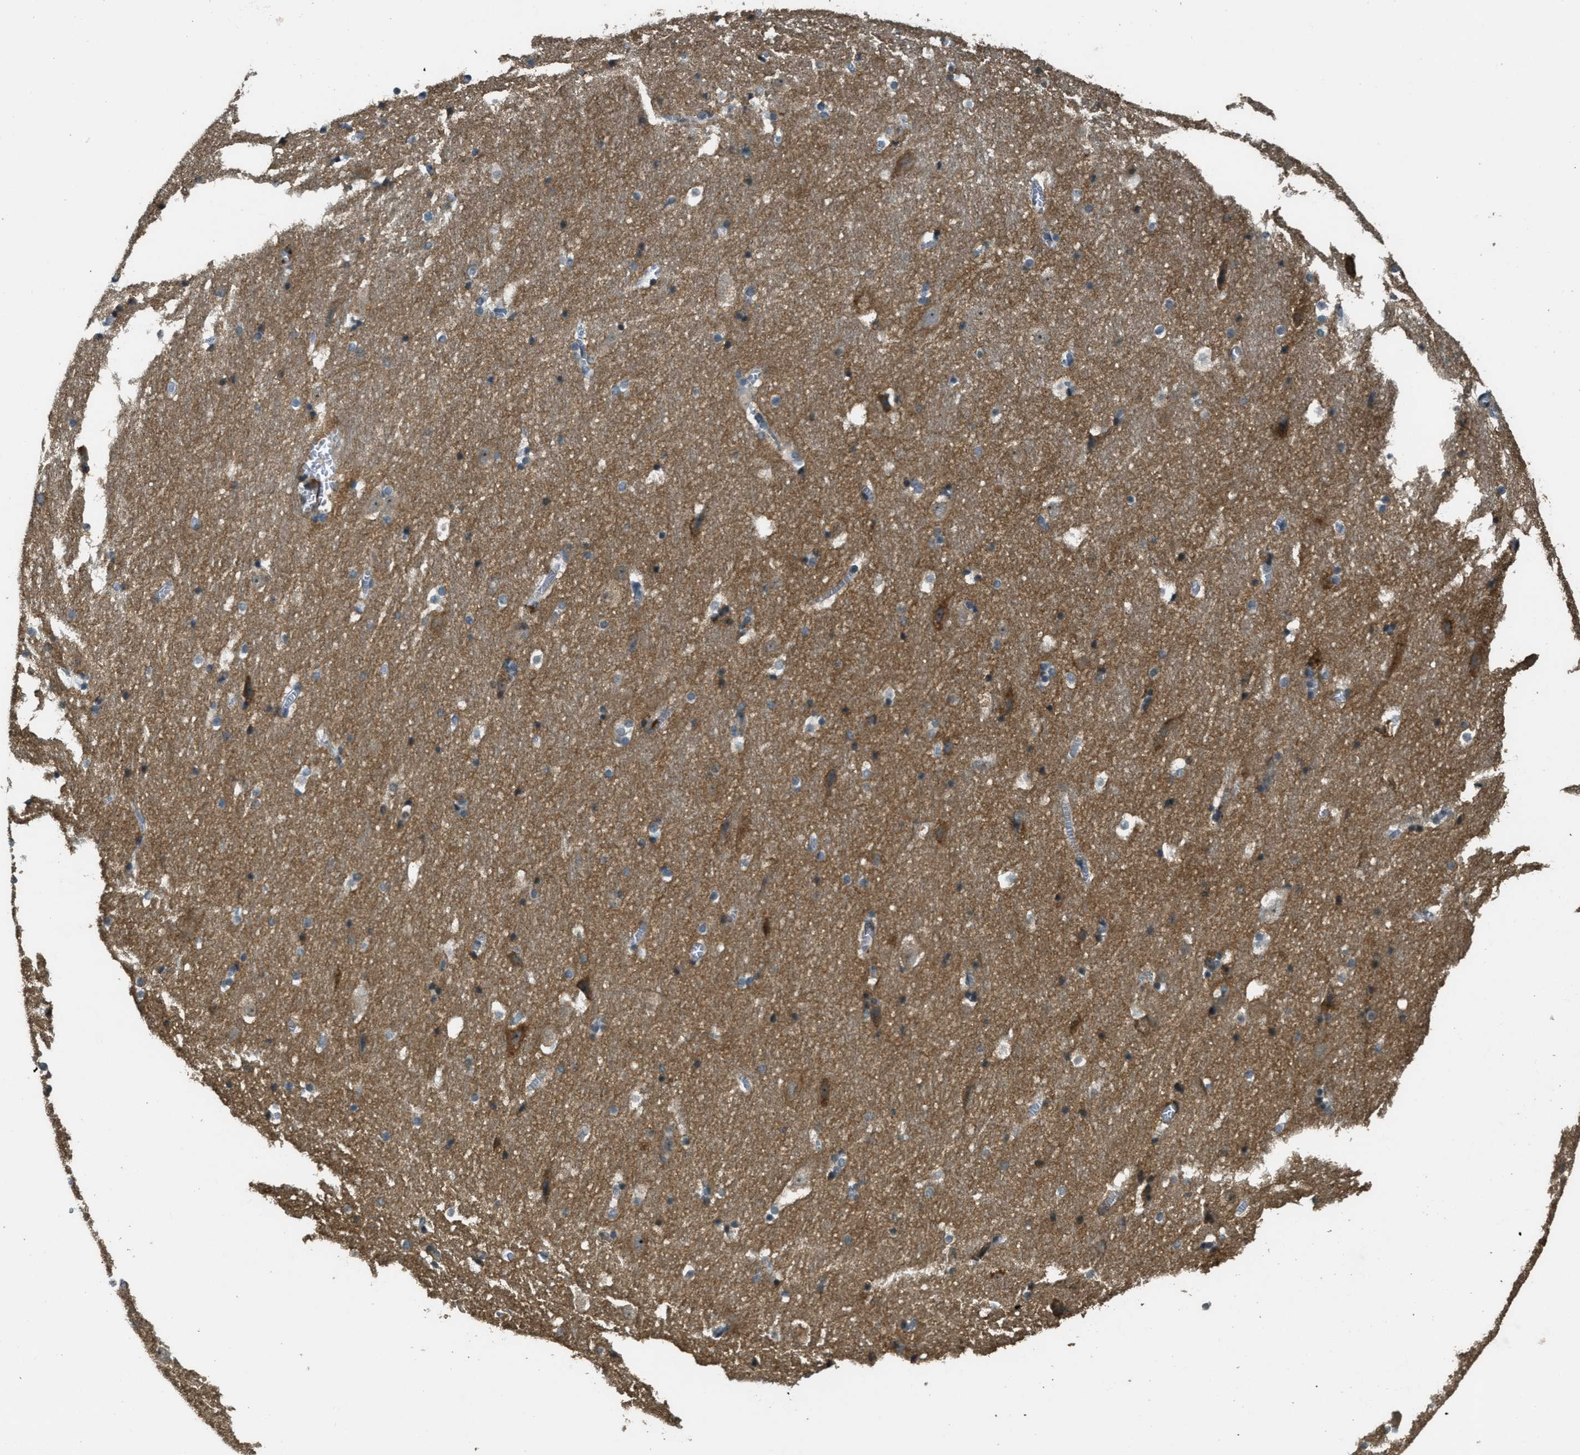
{"staining": {"intensity": "moderate", "quantity": "25%-75%", "location": "cytoplasmic/membranous"}, "tissue": "hippocampus", "cell_type": "Glial cells", "image_type": "normal", "snomed": [{"axis": "morphology", "description": "Normal tissue, NOS"}, {"axis": "topography", "description": "Hippocampus"}], "caption": "The histopathology image reveals a brown stain indicating the presence of a protein in the cytoplasmic/membranous of glial cells in hippocampus. Ihc stains the protein in brown and the nuclei are stained blue.", "gene": "OSMR", "patient": {"sex": "male", "age": 45}}